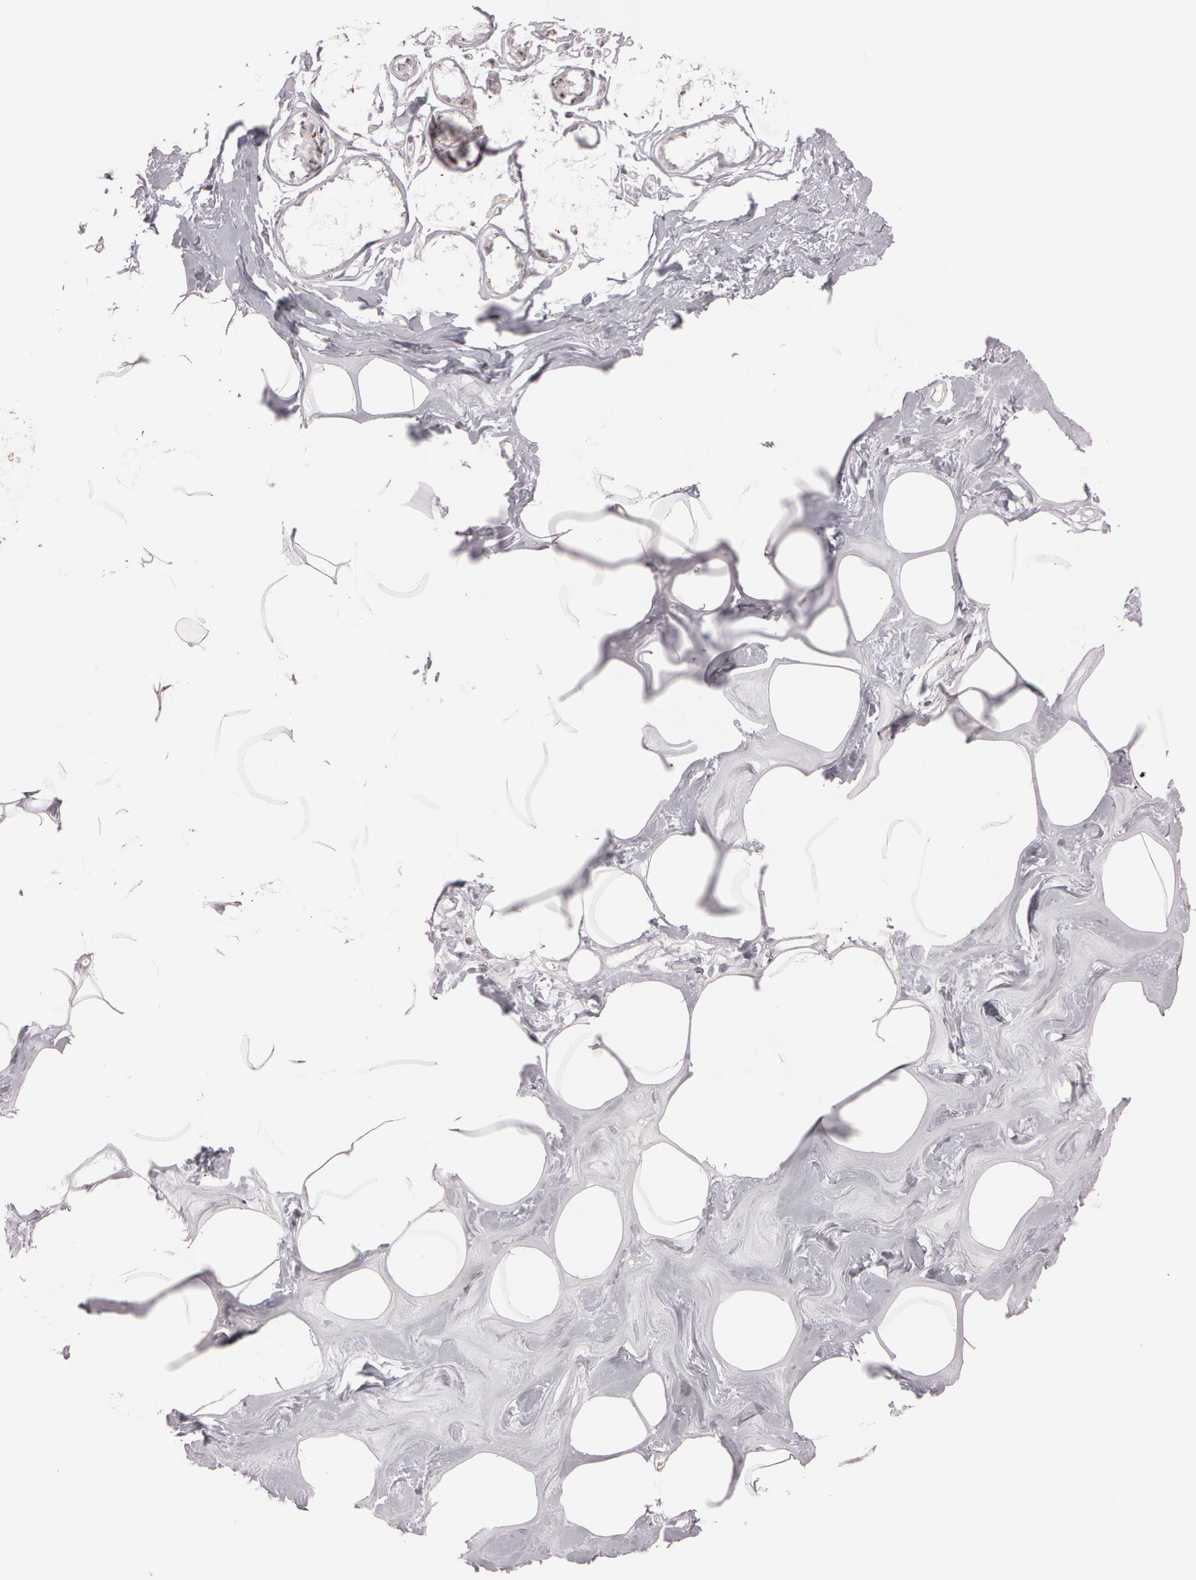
{"staining": {"intensity": "negative", "quantity": "none", "location": "none"}, "tissue": "breast", "cell_type": "Adipocytes", "image_type": "normal", "snomed": [{"axis": "morphology", "description": "Normal tissue, NOS"}, {"axis": "morphology", "description": "Fibrosis, NOS"}, {"axis": "topography", "description": "Breast"}], "caption": "DAB (3,3'-diaminobenzidine) immunohistochemical staining of normal breast exhibits no significant staining in adipocytes. (DAB IHC, high magnification).", "gene": "FBL", "patient": {"sex": "female", "age": 39}}